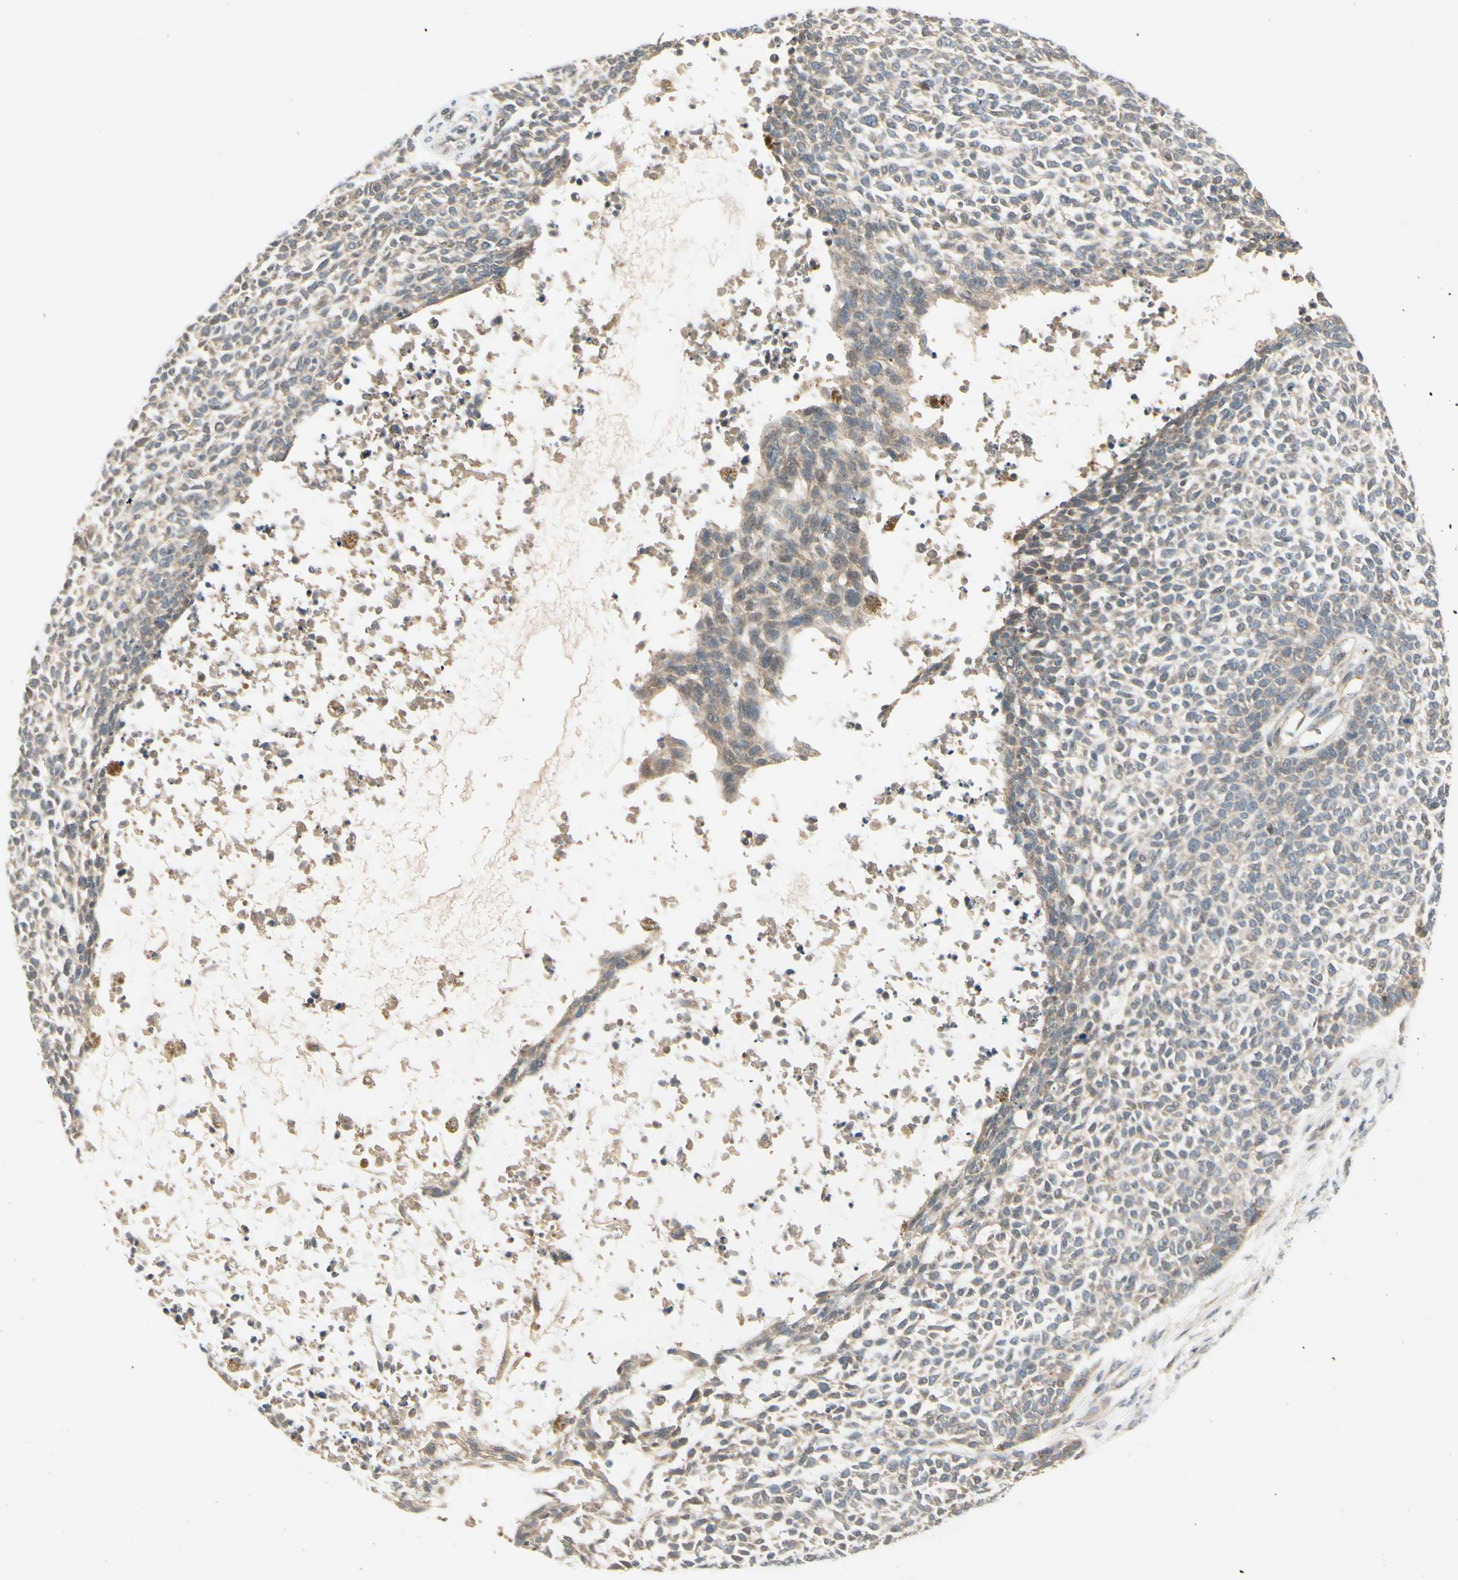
{"staining": {"intensity": "weak", "quantity": "<25%", "location": "cytoplasmic/membranous"}, "tissue": "skin cancer", "cell_type": "Tumor cells", "image_type": "cancer", "snomed": [{"axis": "morphology", "description": "Basal cell carcinoma"}, {"axis": "topography", "description": "Skin"}], "caption": "Protein analysis of basal cell carcinoma (skin) reveals no significant positivity in tumor cells. (Brightfield microscopy of DAB IHC at high magnification).", "gene": "EPHB3", "patient": {"sex": "female", "age": 84}}